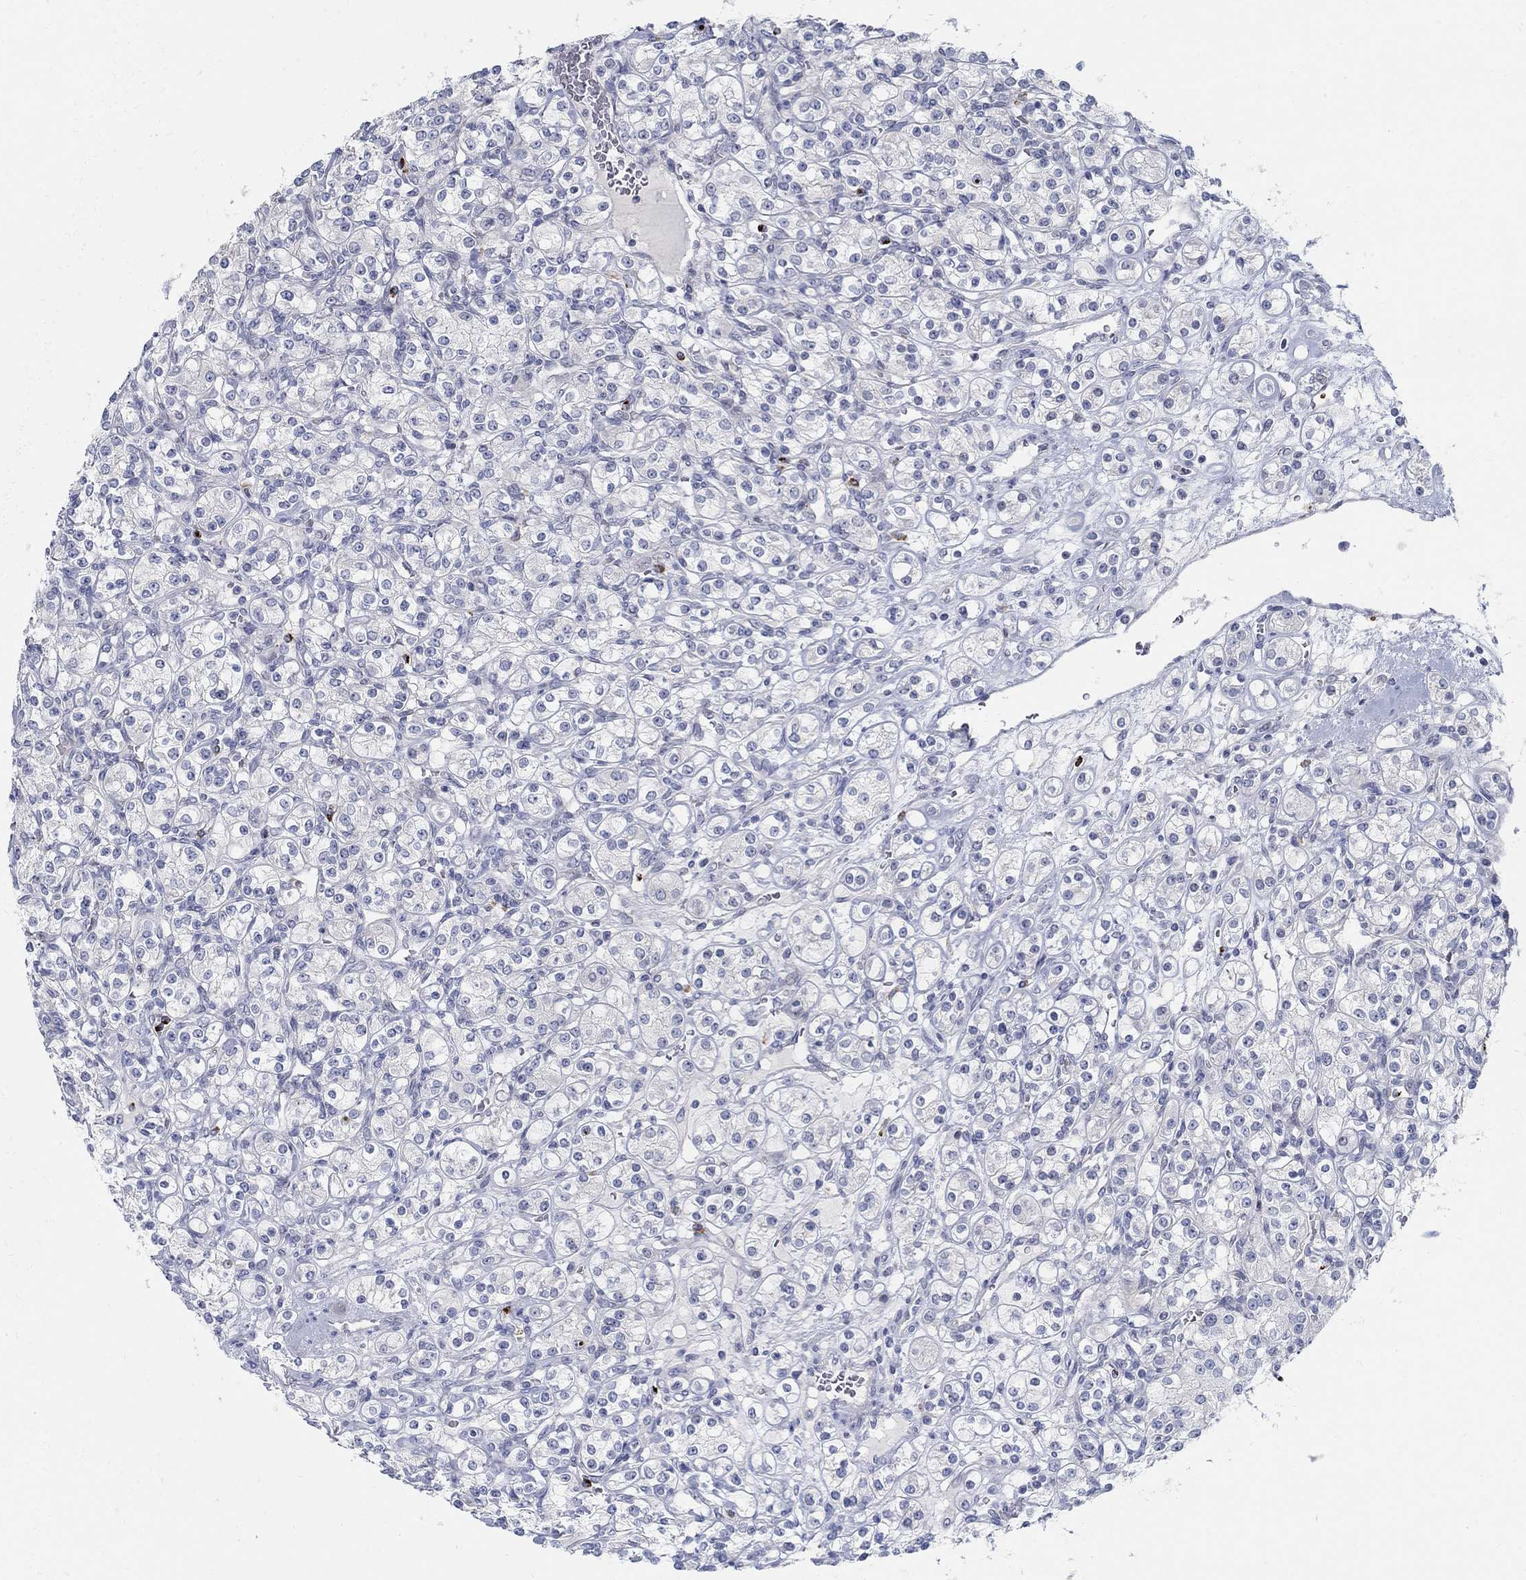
{"staining": {"intensity": "negative", "quantity": "none", "location": "none"}, "tissue": "renal cancer", "cell_type": "Tumor cells", "image_type": "cancer", "snomed": [{"axis": "morphology", "description": "Adenocarcinoma, NOS"}, {"axis": "topography", "description": "Kidney"}], "caption": "Immunohistochemistry (IHC) photomicrograph of human renal cancer stained for a protein (brown), which displays no staining in tumor cells.", "gene": "ANO7", "patient": {"sex": "male", "age": 77}}